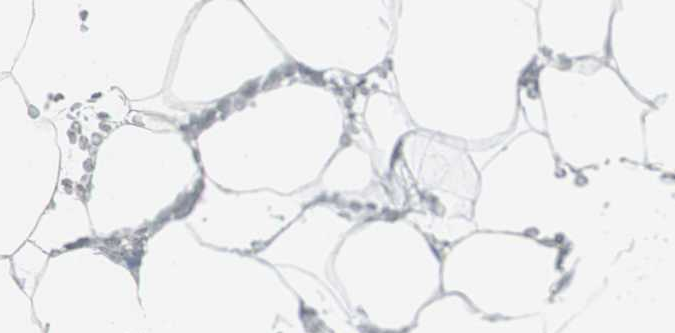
{"staining": {"intensity": "negative", "quantity": "none", "location": "none"}, "tissue": "adipose tissue", "cell_type": "Adipocytes", "image_type": "normal", "snomed": [{"axis": "morphology", "description": "Normal tissue, NOS"}, {"axis": "topography", "description": "Breast"}, {"axis": "topography", "description": "Adipose tissue"}], "caption": "Image shows no significant protein positivity in adipocytes of unremarkable adipose tissue.", "gene": "ARG2", "patient": {"sex": "female", "age": 25}}